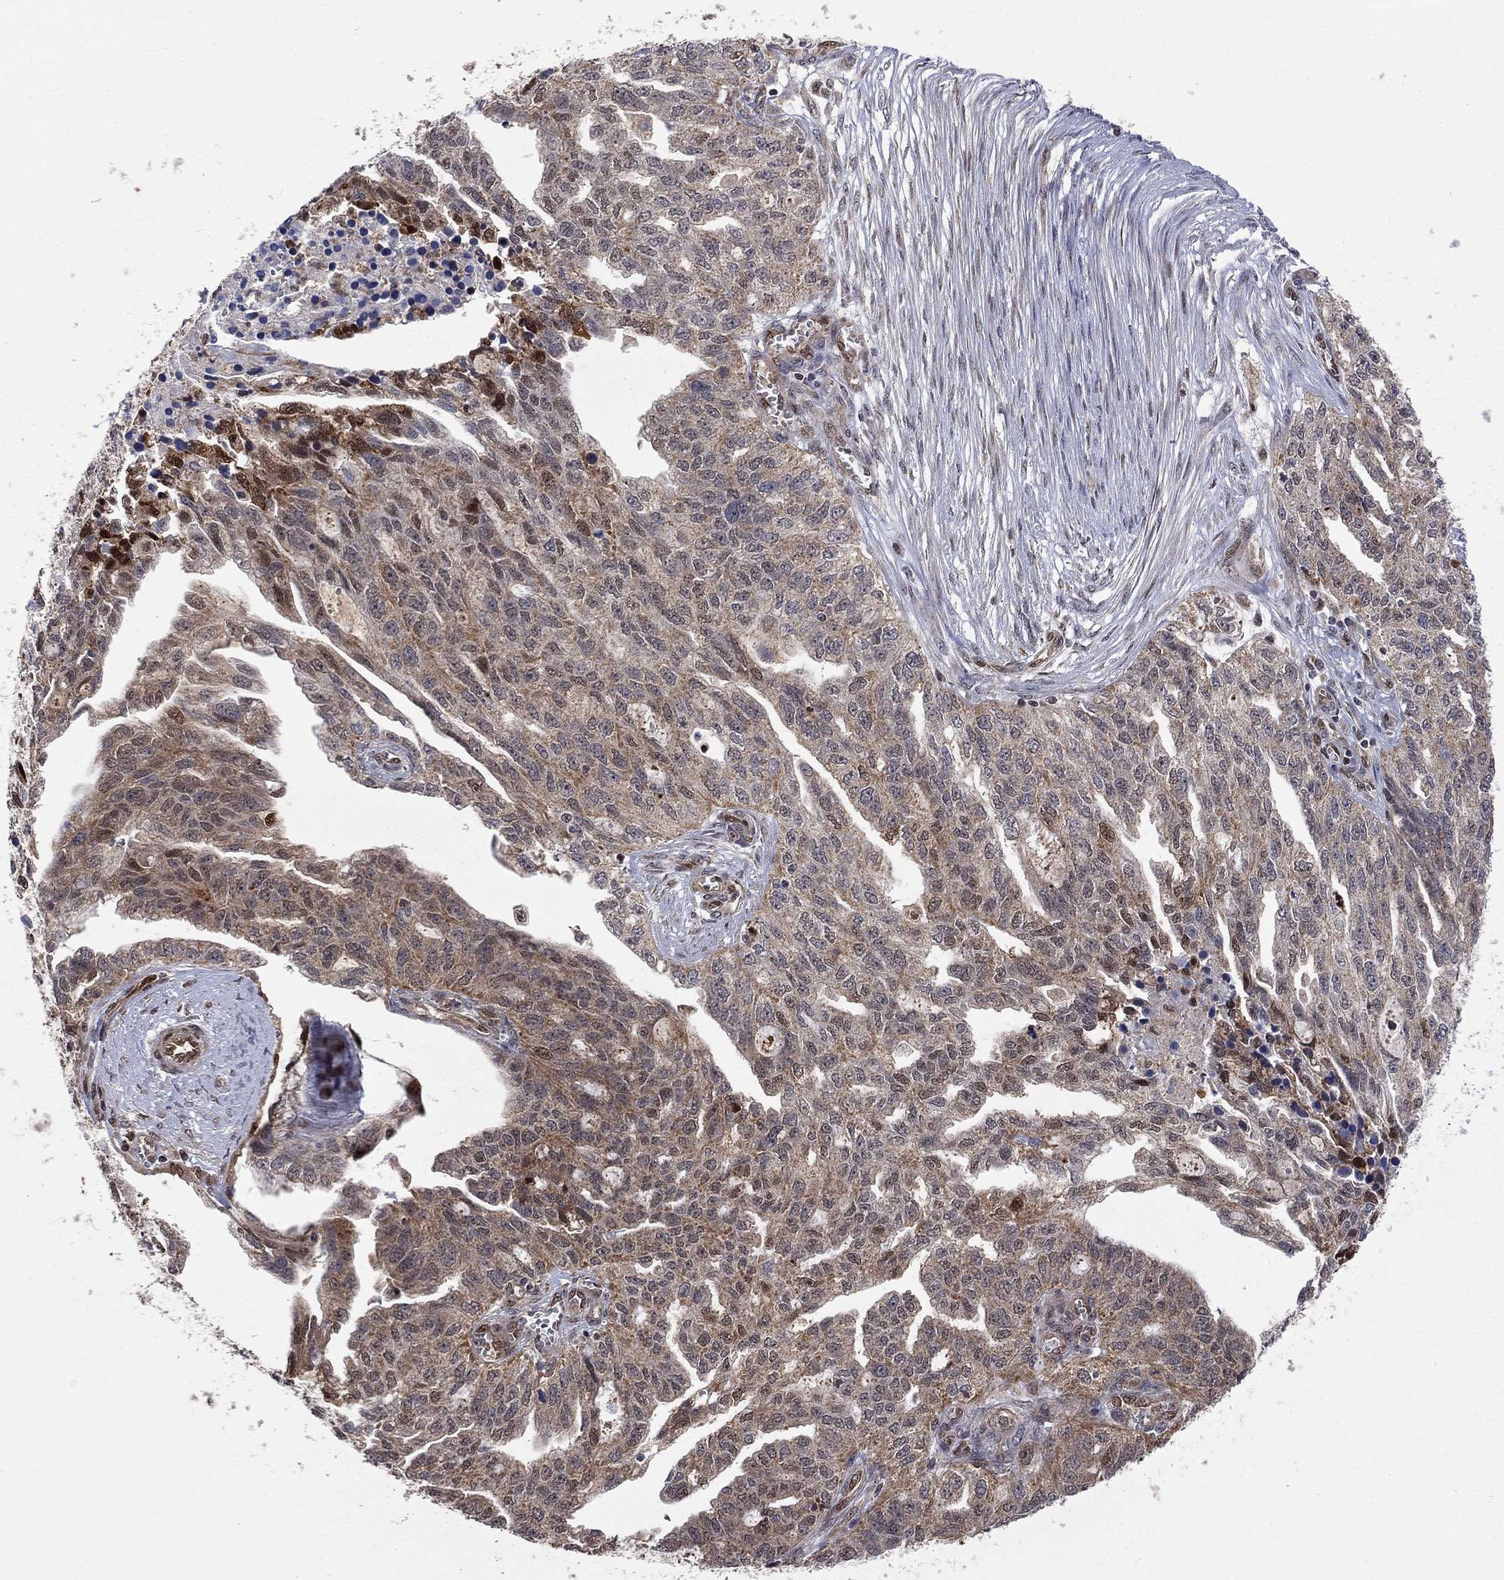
{"staining": {"intensity": "moderate", "quantity": "<25%", "location": "cytoplasmic/membranous"}, "tissue": "ovarian cancer", "cell_type": "Tumor cells", "image_type": "cancer", "snomed": [{"axis": "morphology", "description": "Cystadenocarcinoma, serous, NOS"}, {"axis": "topography", "description": "Ovary"}], "caption": "High-magnification brightfield microscopy of ovarian cancer (serous cystadenocarcinoma) stained with DAB (3,3'-diaminobenzidine) (brown) and counterstained with hematoxylin (blue). tumor cells exhibit moderate cytoplasmic/membranous positivity is seen in about<25% of cells.", "gene": "ELOB", "patient": {"sex": "female", "age": 51}}